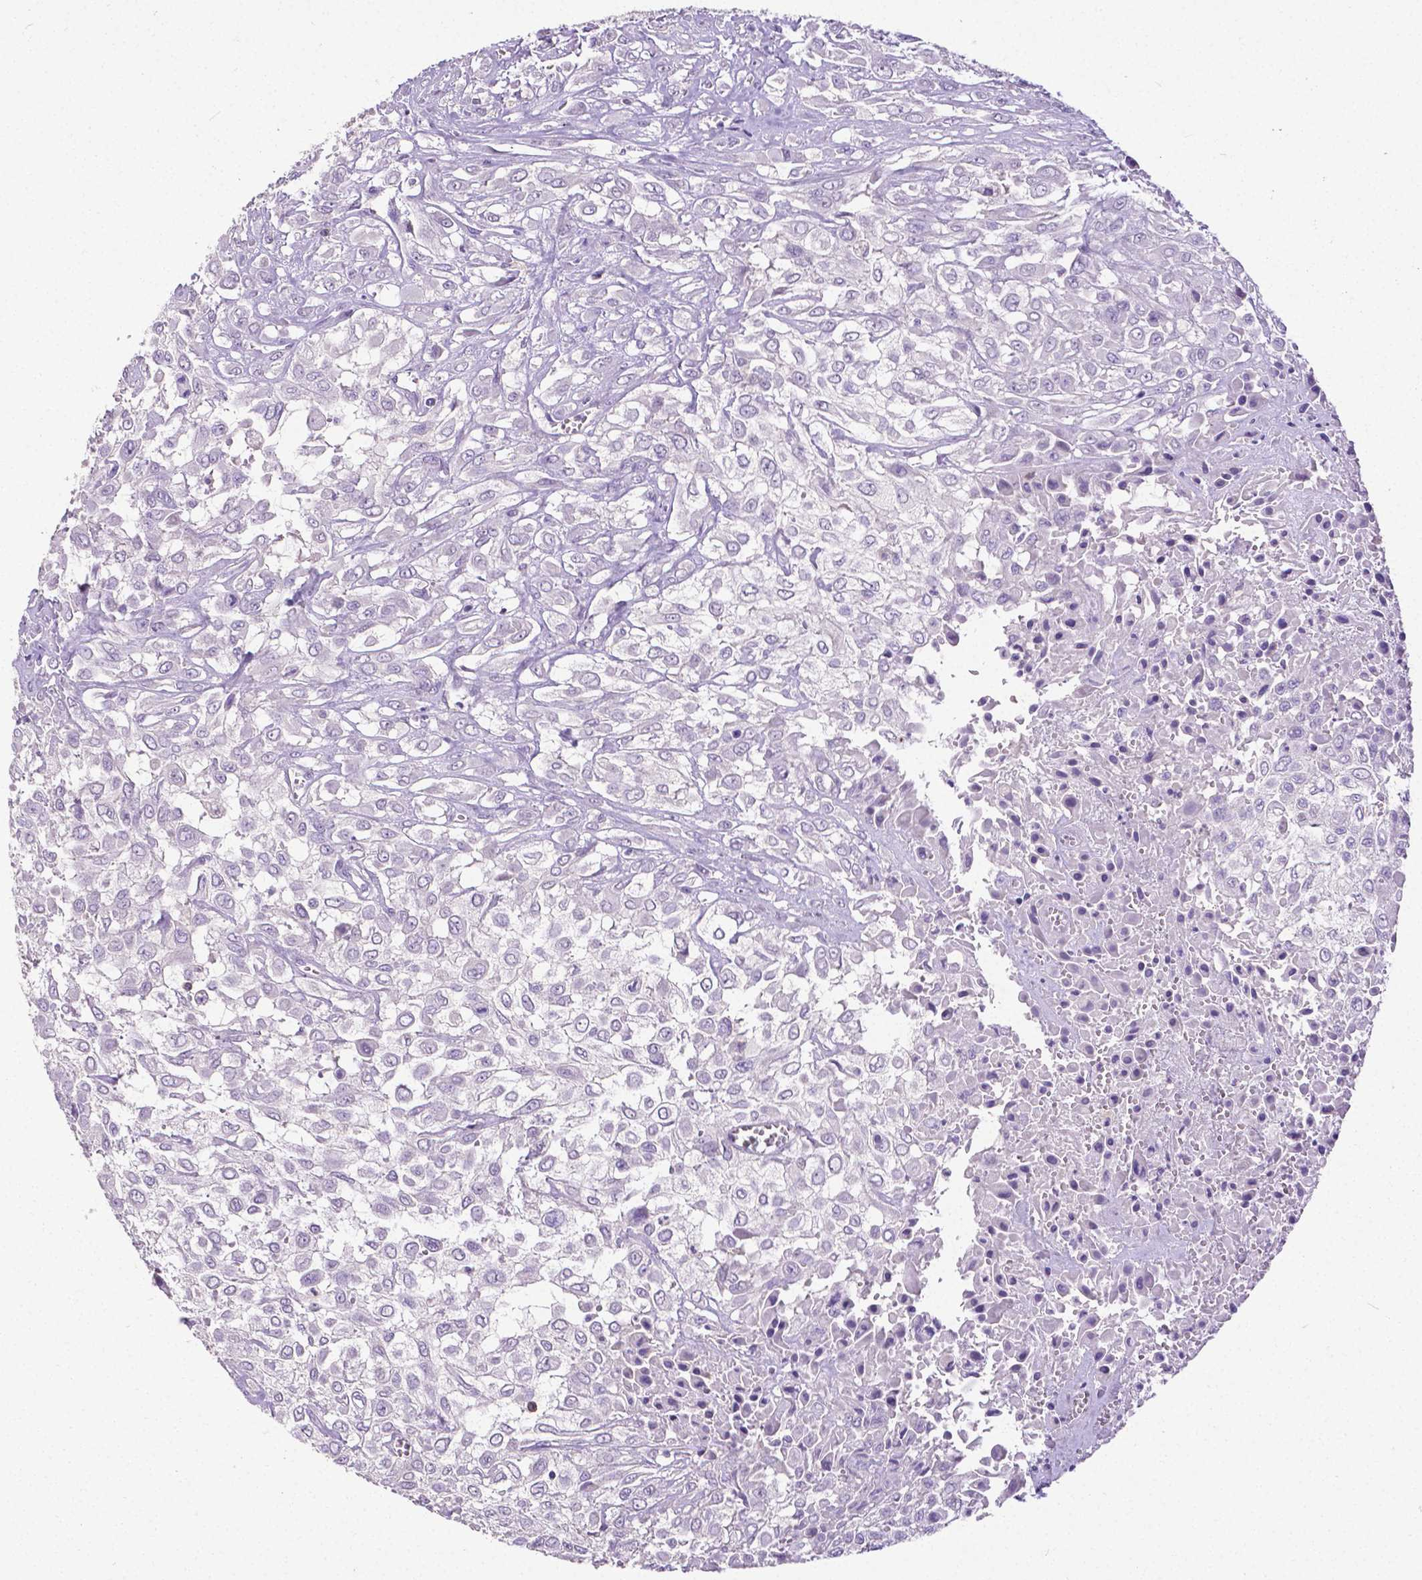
{"staining": {"intensity": "negative", "quantity": "none", "location": "none"}, "tissue": "urothelial cancer", "cell_type": "Tumor cells", "image_type": "cancer", "snomed": [{"axis": "morphology", "description": "Urothelial carcinoma, High grade"}, {"axis": "topography", "description": "Urinary bladder"}], "caption": "Immunohistochemistry (IHC) image of neoplastic tissue: human high-grade urothelial carcinoma stained with DAB (3,3'-diaminobenzidine) demonstrates no significant protein positivity in tumor cells.", "gene": "CD4", "patient": {"sex": "male", "age": 57}}